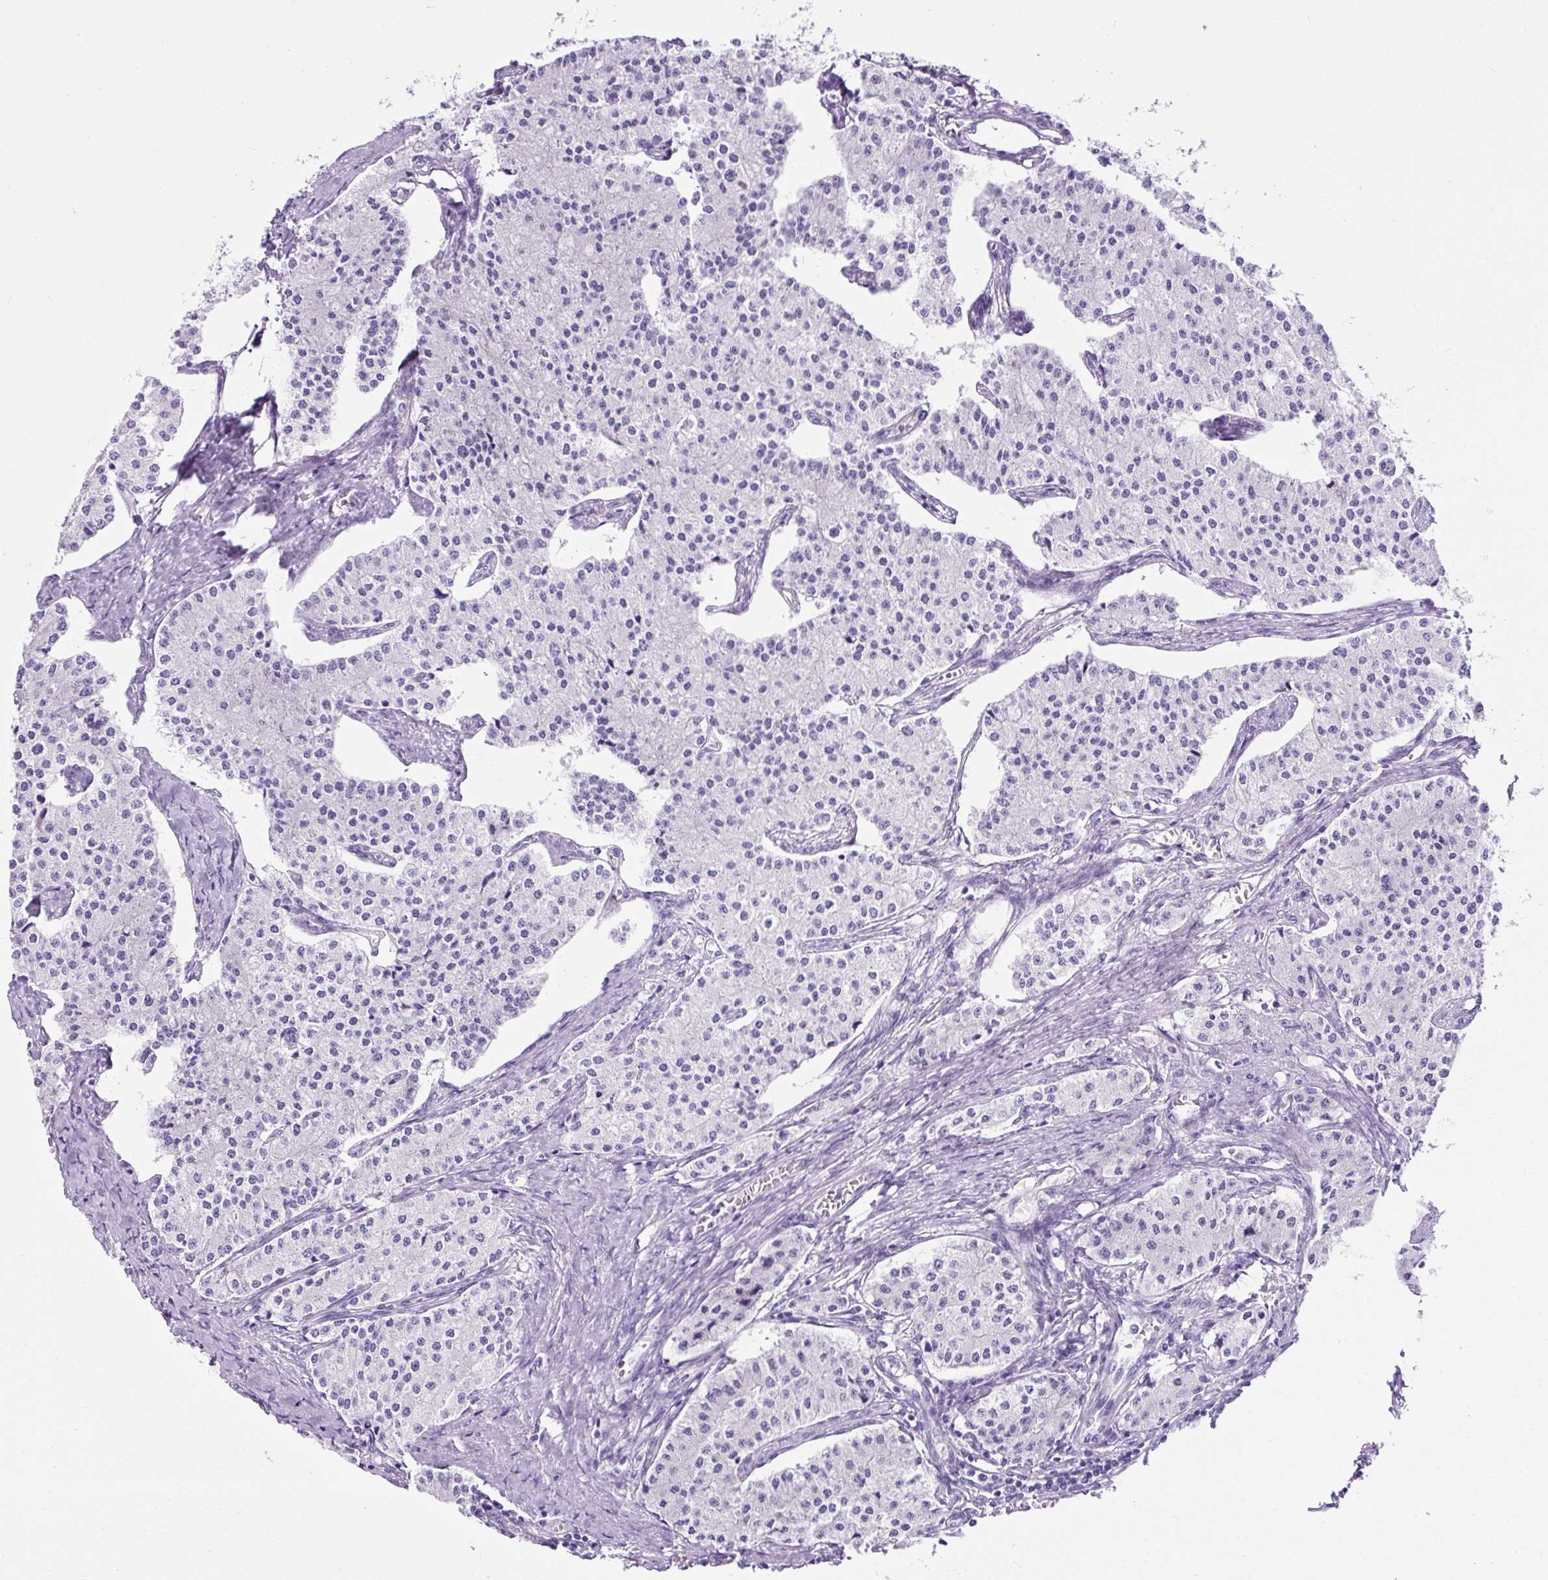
{"staining": {"intensity": "negative", "quantity": "none", "location": "none"}, "tissue": "carcinoid", "cell_type": "Tumor cells", "image_type": "cancer", "snomed": [{"axis": "morphology", "description": "Carcinoid, malignant, NOS"}, {"axis": "topography", "description": "Colon"}], "caption": "Tumor cells are negative for protein expression in human carcinoid (malignant). (DAB immunohistochemistry (IHC), high magnification).", "gene": "KRT12", "patient": {"sex": "female", "age": 52}}